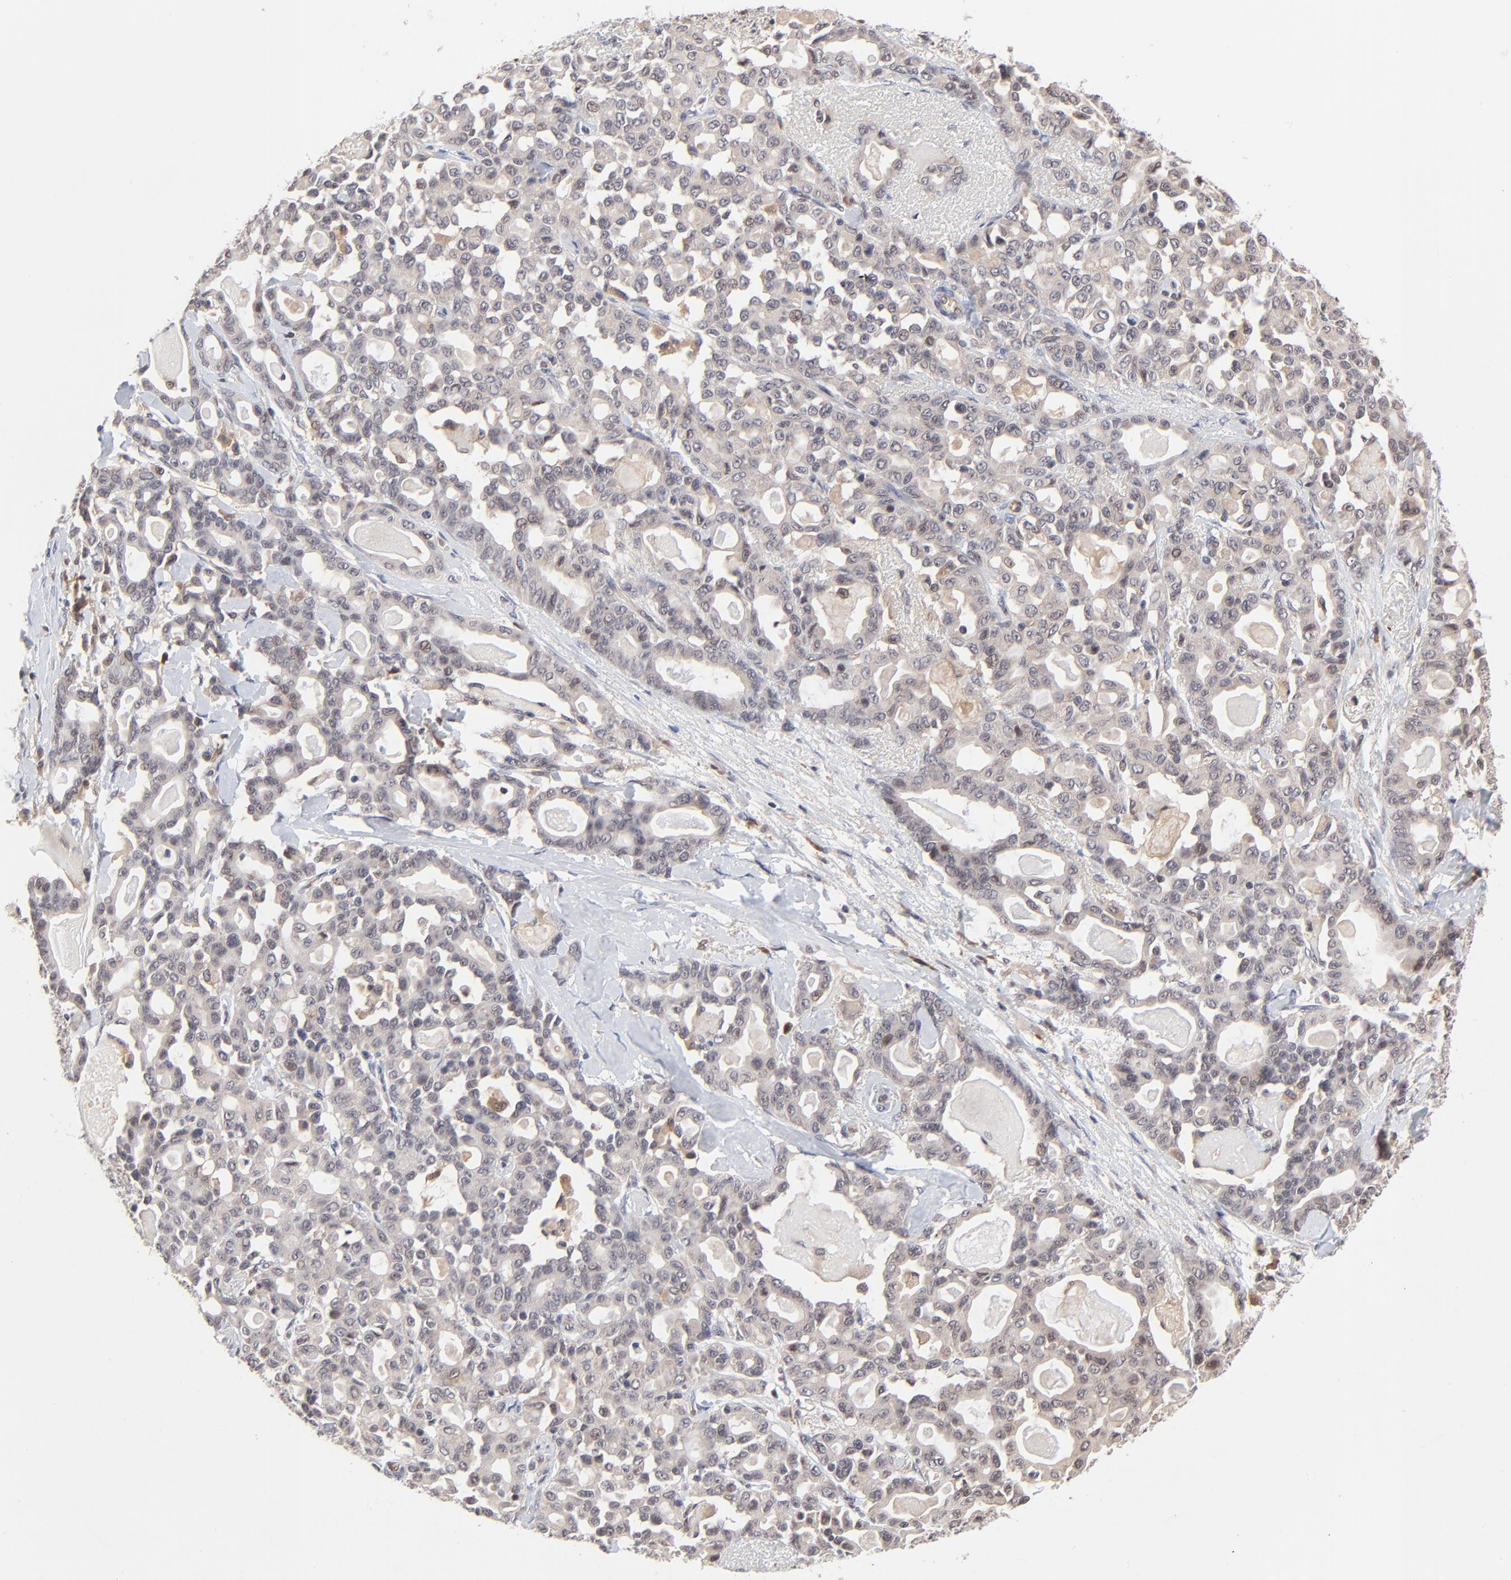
{"staining": {"intensity": "weak", "quantity": "25%-75%", "location": "cytoplasmic/membranous"}, "tissue": "pancreatic cancer", "cell_type": "Tumor cells", "image_type": "cancer", "snomed": [{"axis": "morphology", "description": "Adenocarcinoma, NOS"}, {"axis": "topography", "description": "Pancreas"}], "caption": "Protein staining displays weak cytoplasmic/membranous expression in approximately 25%-75% of tumor cells in adenocarcinoma (pancreatic).", "gene": "CASP10", "patient": {"sex": "male", "age": 63}}